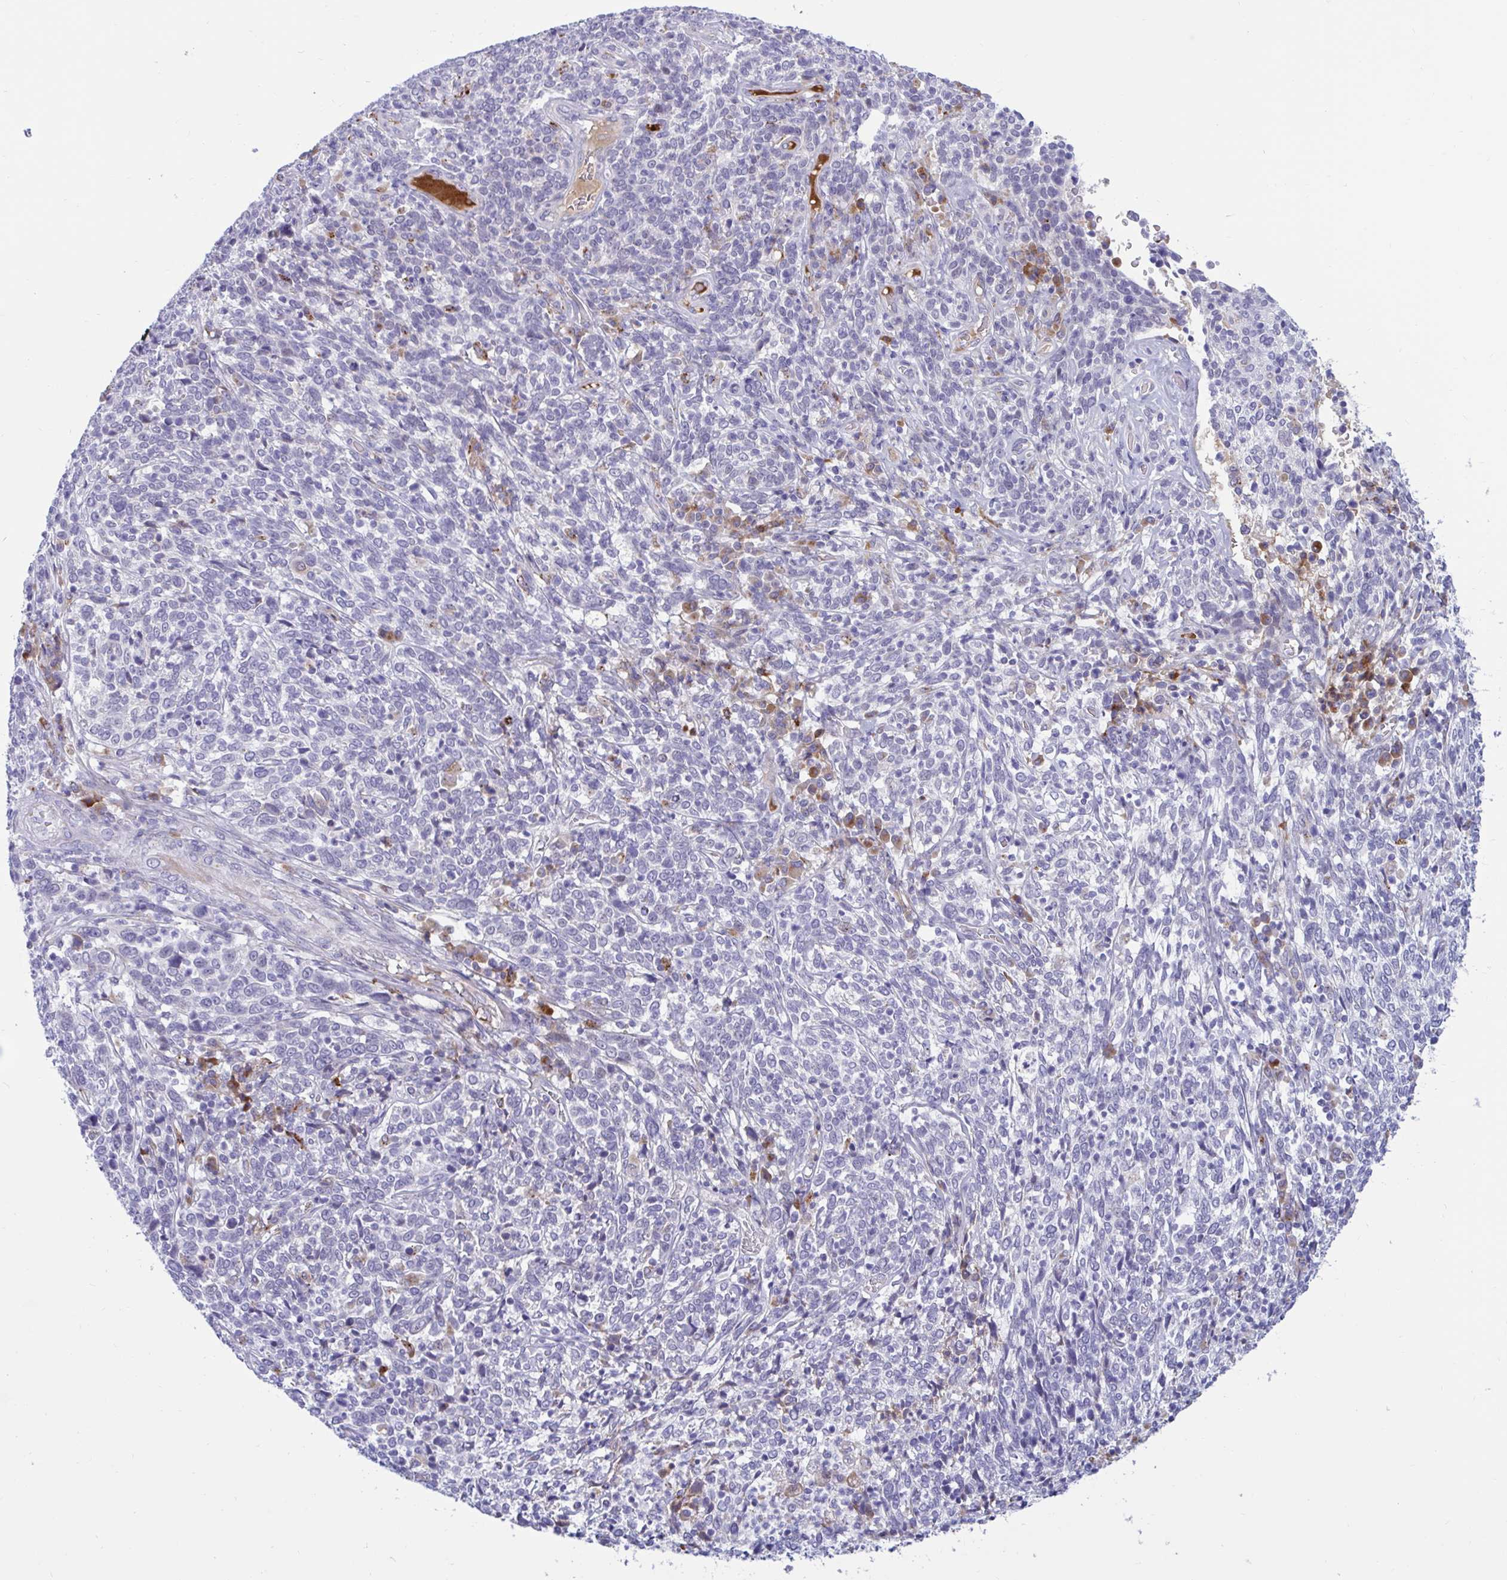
{"staining": {"intensity": "negative", "quantity": "none", "location": "none"}, "tissue": "cervical cancer", "cell_type": "Tumor cells", "image_type": "cancer", "snomed": [{"axis": "morphology", "description": "Squamous cell carcinoma, NOS"}, {"axis": "topography", "description": "Cervix"}], "caption": "A micrograph of human cervical squamous cell carcinoma is negative for staining in tumor cells.", "gene": "FAM219B", "patient": {"sex": "female", "age": 46}}